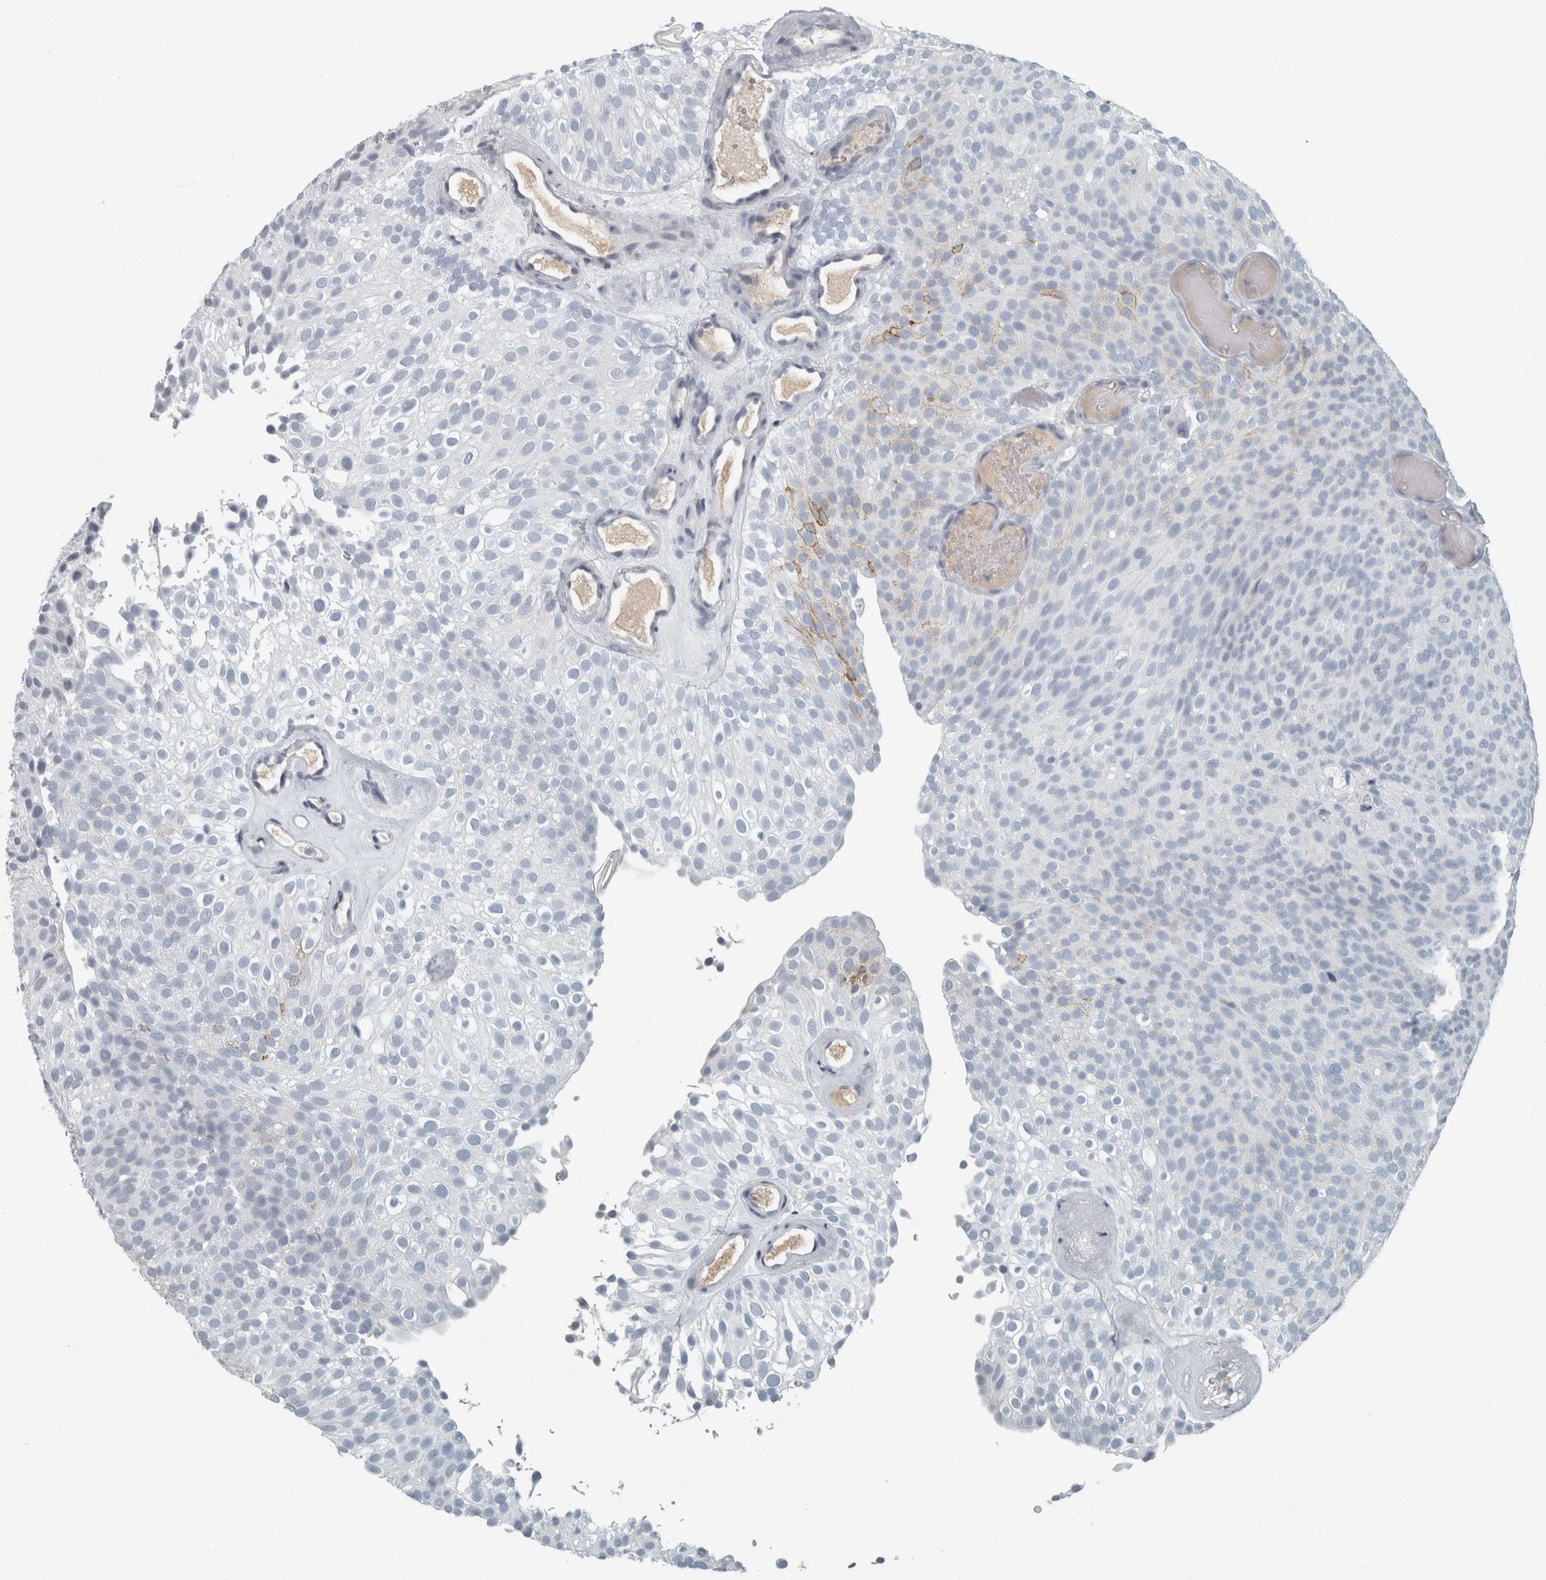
{"staining": {"intensity": "negative", "quantity": "none", "location": "none"}, "tissue": "urothelial cancer", "cell_type": "Tumor cells", "image_type": "cancer", "snomed": [{"axis": "morphology", "description": "Urothelial carcinoma, Low grade"}, {"axis": "topography", "description": "Urinary bladder"}], "caption": "DAB immunohistochemical staining of human urothelial carcinoma (low-grade) exhibits no significant positivity in tumor cells.", "gene": "CHL1", "patient": {"sex": "male", "age": 78}}